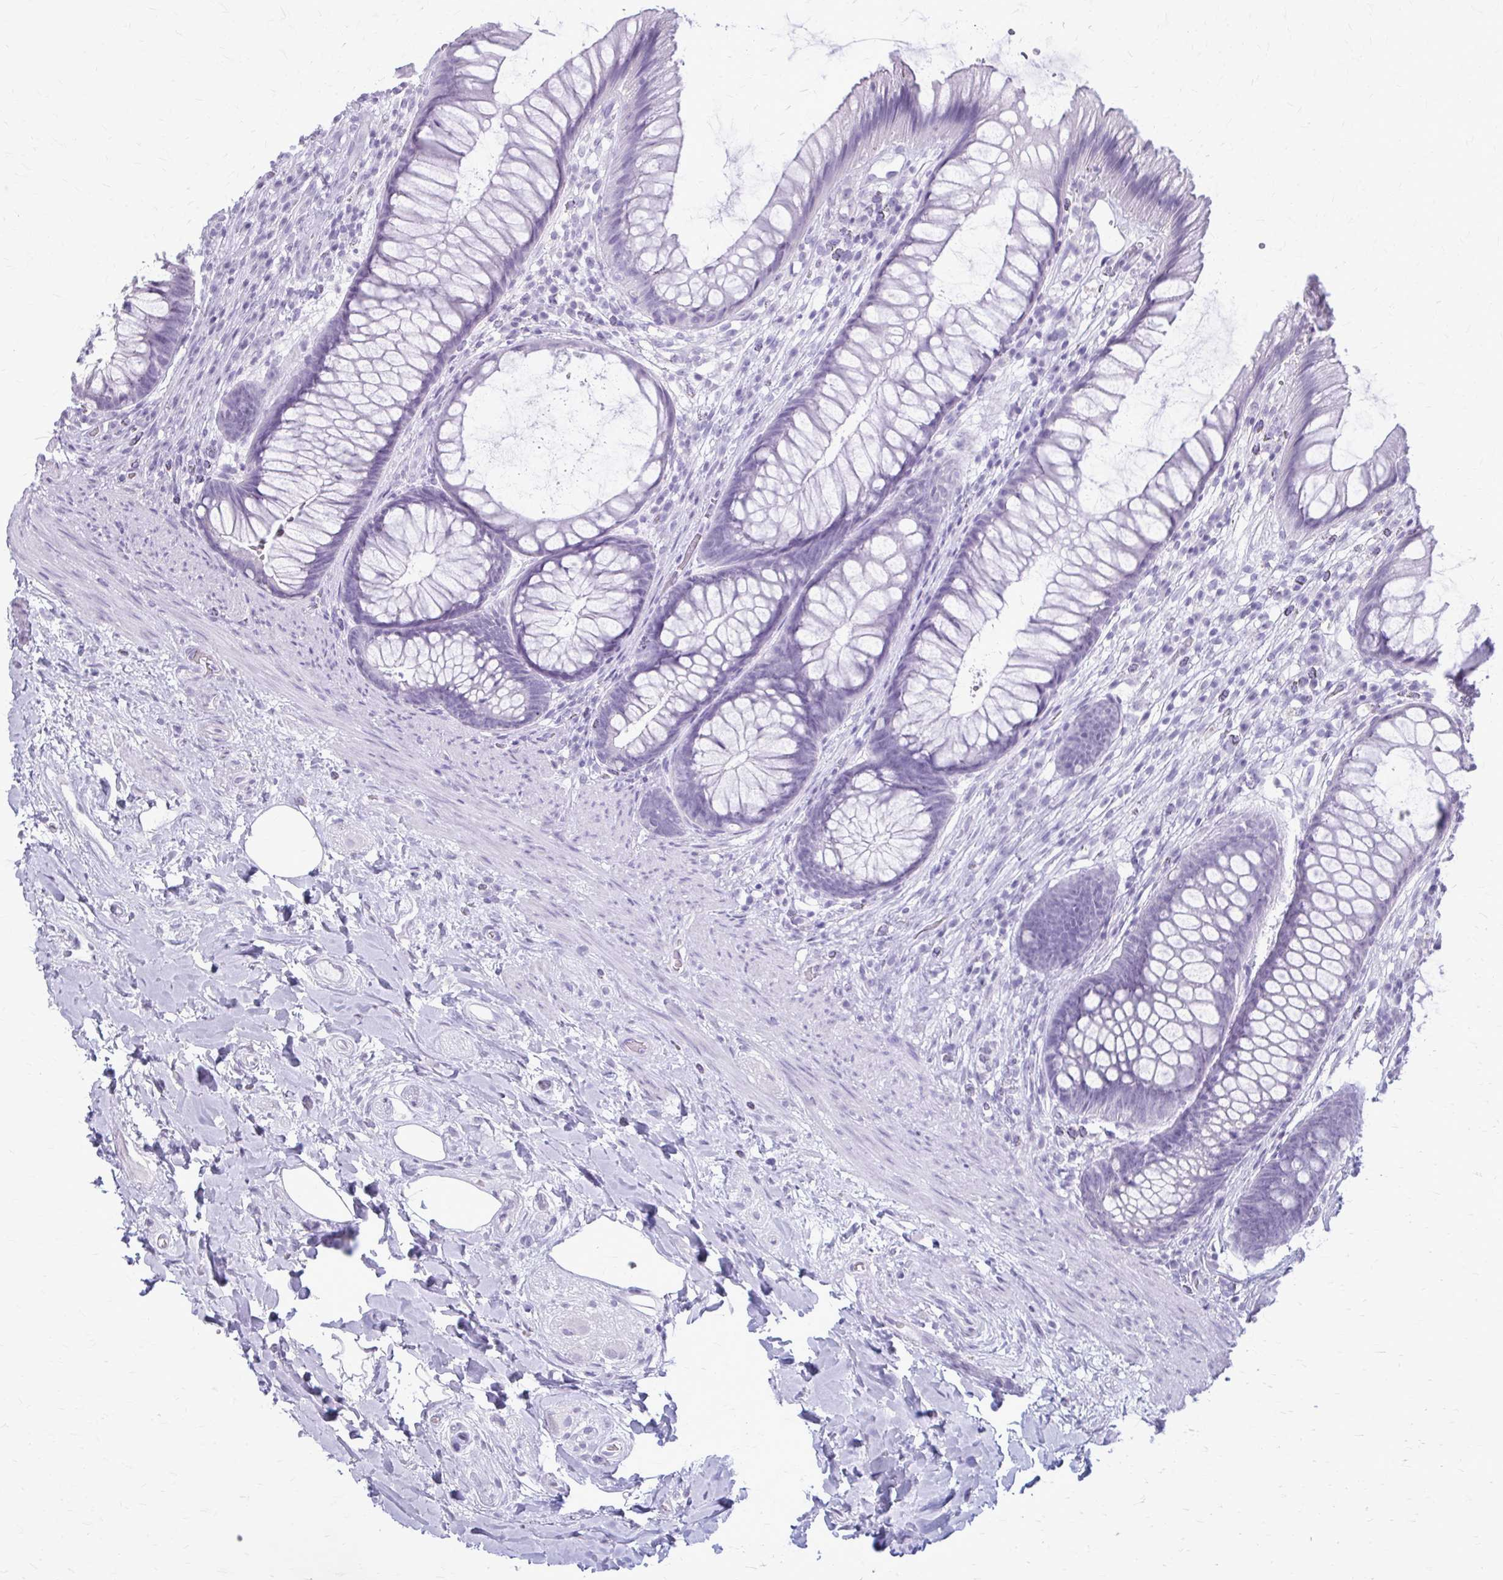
{"staining": {"intensity": "negative", "quantity": "none", "location": "none"}, "tissue": "rectum", "cell_type": "Glandular cells", "image_type": "normal", "snomed": [{"axis": "morphology", "description": "Normal tissue, NOS"}, {"axis": "topography", "description": "Rectum"}], "caption": "High power microscopy micrograph of an IHC image of normal rectum, revealing no significant staining in glandular cells. (Stains: DAB IHC with hematoxylin counter stain, Microscopy: brightfield microscopy at high magnification).", "gene": "KRT5", "patient": {"sex": "male", "age": 53}}